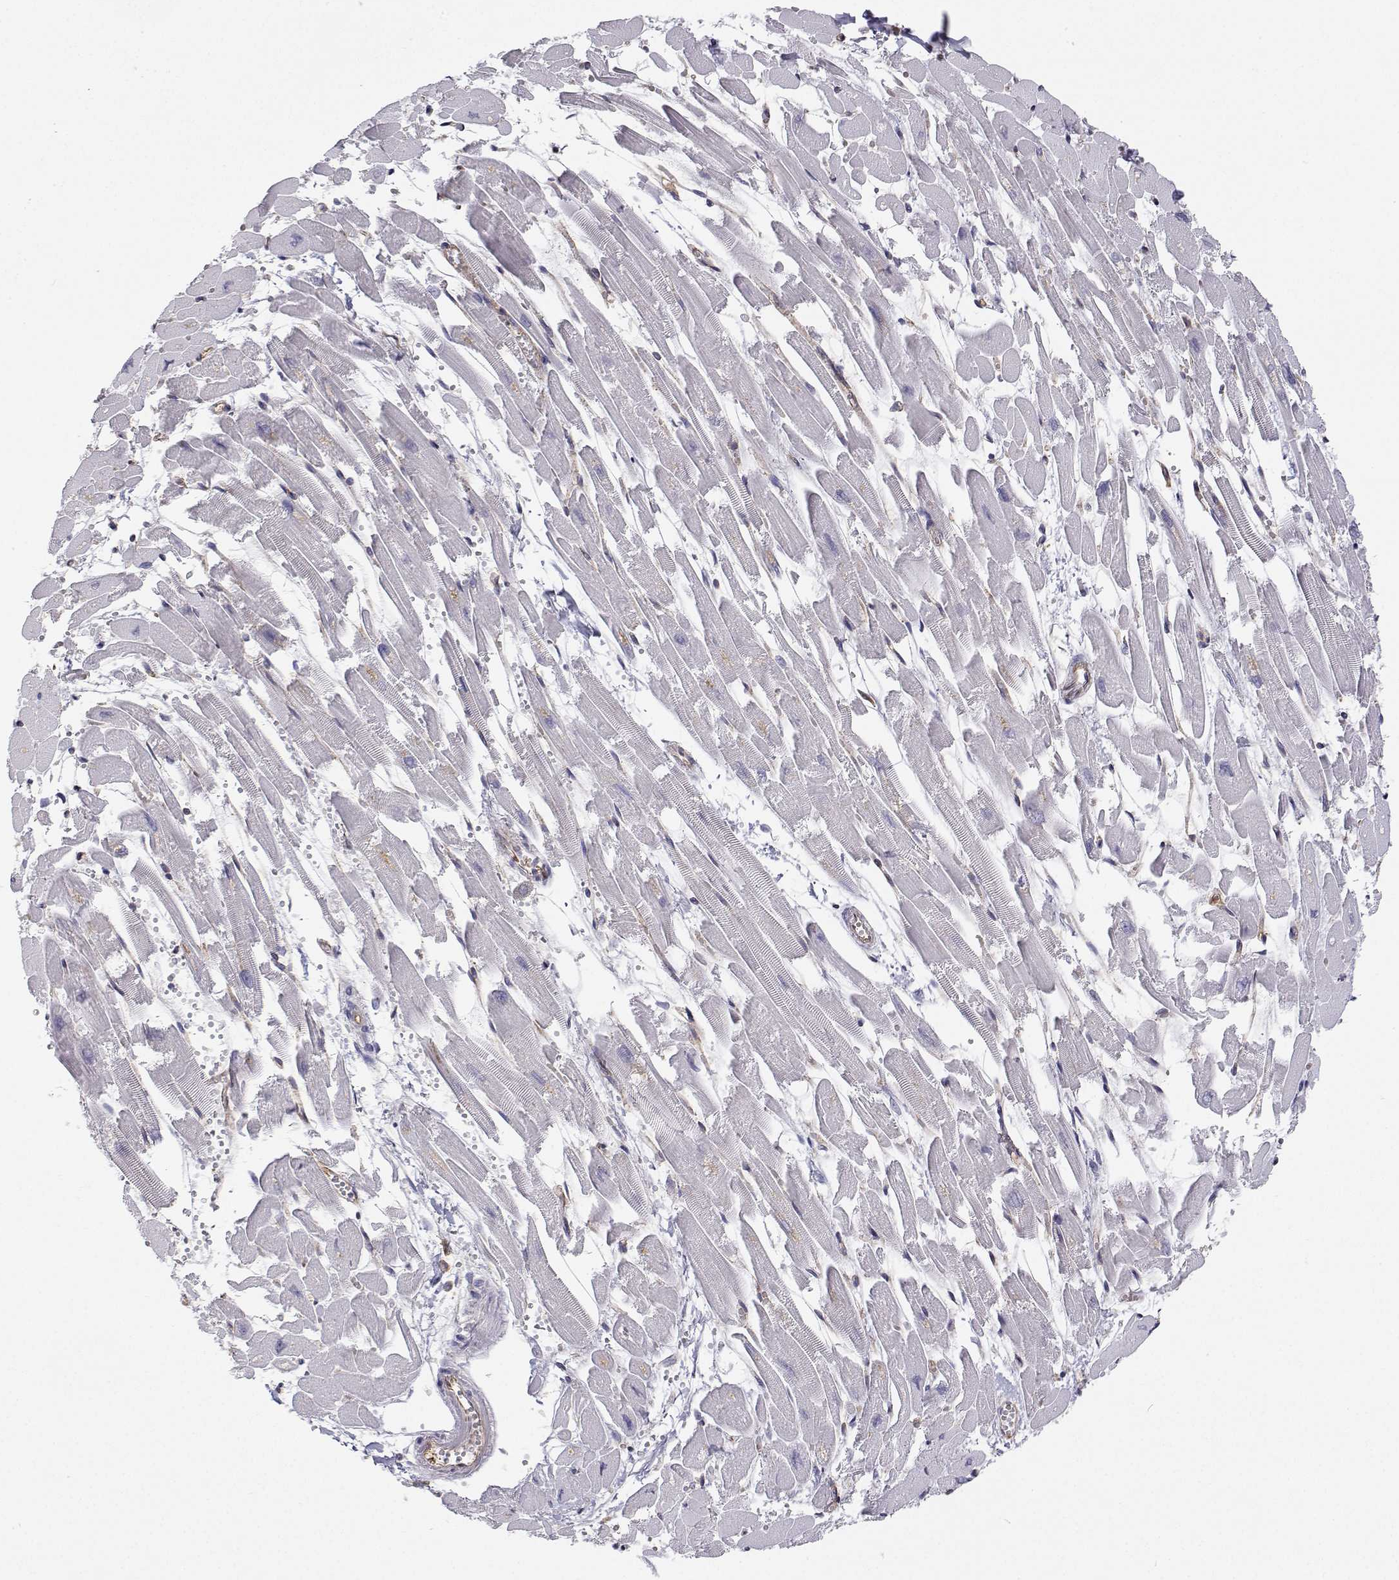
{"staining": {"intensity": "negative", "quantity": "none", "location": "none"}, "tissue": "heart muscle", "cell_type": "Cardiomyocytes", "image_type": "normal", "snomed": [{"axis": "morphology", "description": "Normal tissue, NOS"}, {"axis": "topography", "description": "Heart"}], "caption": "DAB immunohistochemical staining of normal human heart muscle shows no significant expression in cardiomyocytes.", "gene": "MYH9", "patient": {"sex": "female", "age": 52}}